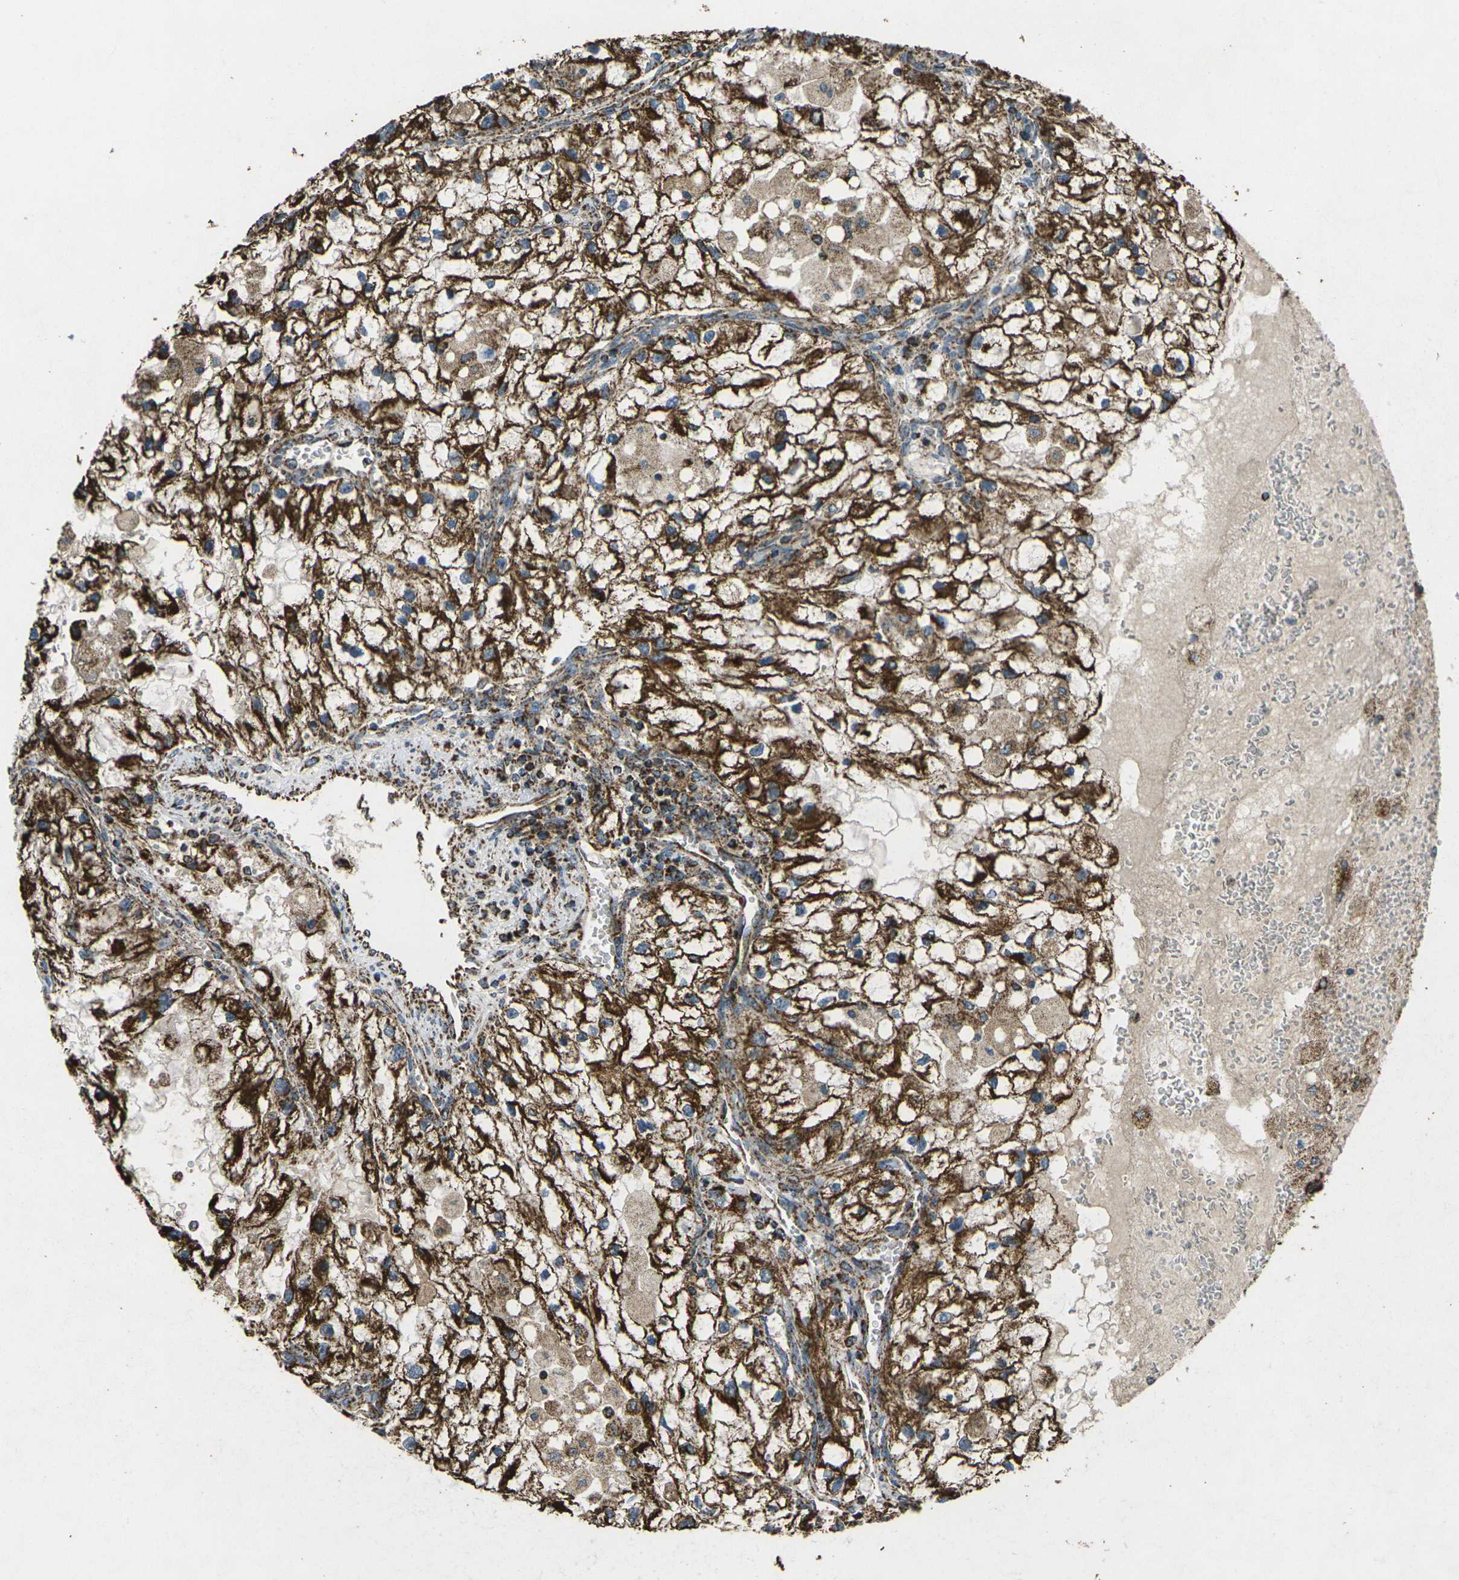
{"staining": {"intensity": "strong", "quantity": ">75%", "location": "cytoplasmic/membranous"}, "tissue": "renal cancer", "cell_type": "Tumor cells", "image_type": "cancer", "snomed": [{"axis": "morphology", "description": "Adenocarcinoma, NOS"}, {"axis": "topography", "description": "Kidney"}], "caption": "The photomicrograph displays immunohistochemical staining of adenocarcinoma (renal). There is strong cytoplasmic/membranous expression is present in approximately >75% of tumor cells. Using DAB (3,3'-diaminobenzidine) (brown) and hematoxylin (blue) stains, captured at high magnification using brightfield microscopy.", "gene": "KLHL5", "patient": {"sex": "female", "age": 70}}